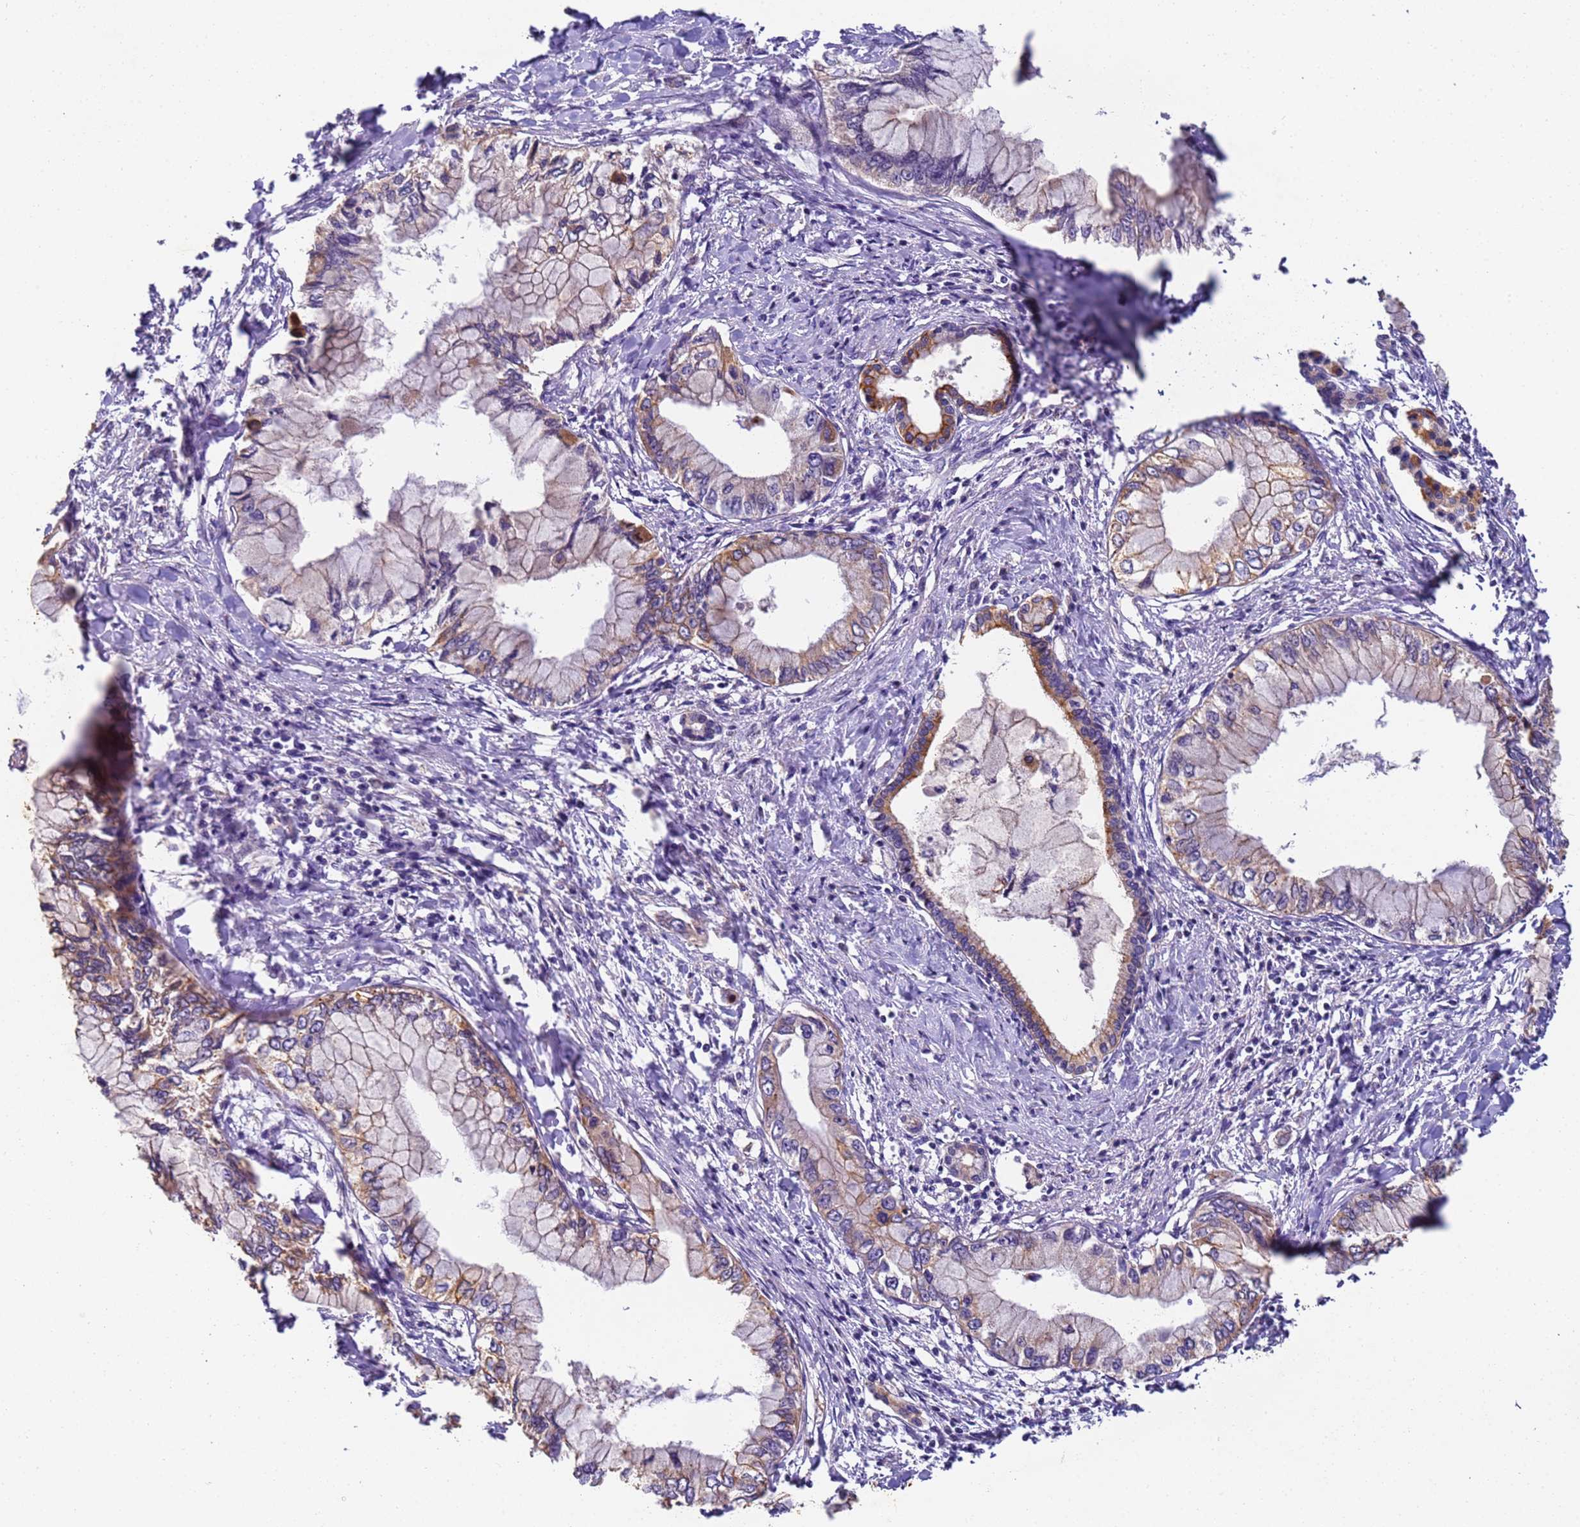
{"staining": {"intensity": "moderate", "quantity": "<25%", "location": "cytoplasmic/membranous"}, "tissue": "pancreatic cancer", "cell_type": "Tumor cells", "image_type": "cancer", "snomed": [{"axis": "morphology", "description": "Adenocarcinoma, NOS"}, {"axis": "topography", "description": "Pancreas"}], "caption": "Pancreatic cancer tissue shows moderate cytoplasmic/membranous expression in approximately <25% of tumor cells, visualized by immunohistochemistry.", "gene": "TIGAR", "patient": {"sex": "male", "age": 48}}